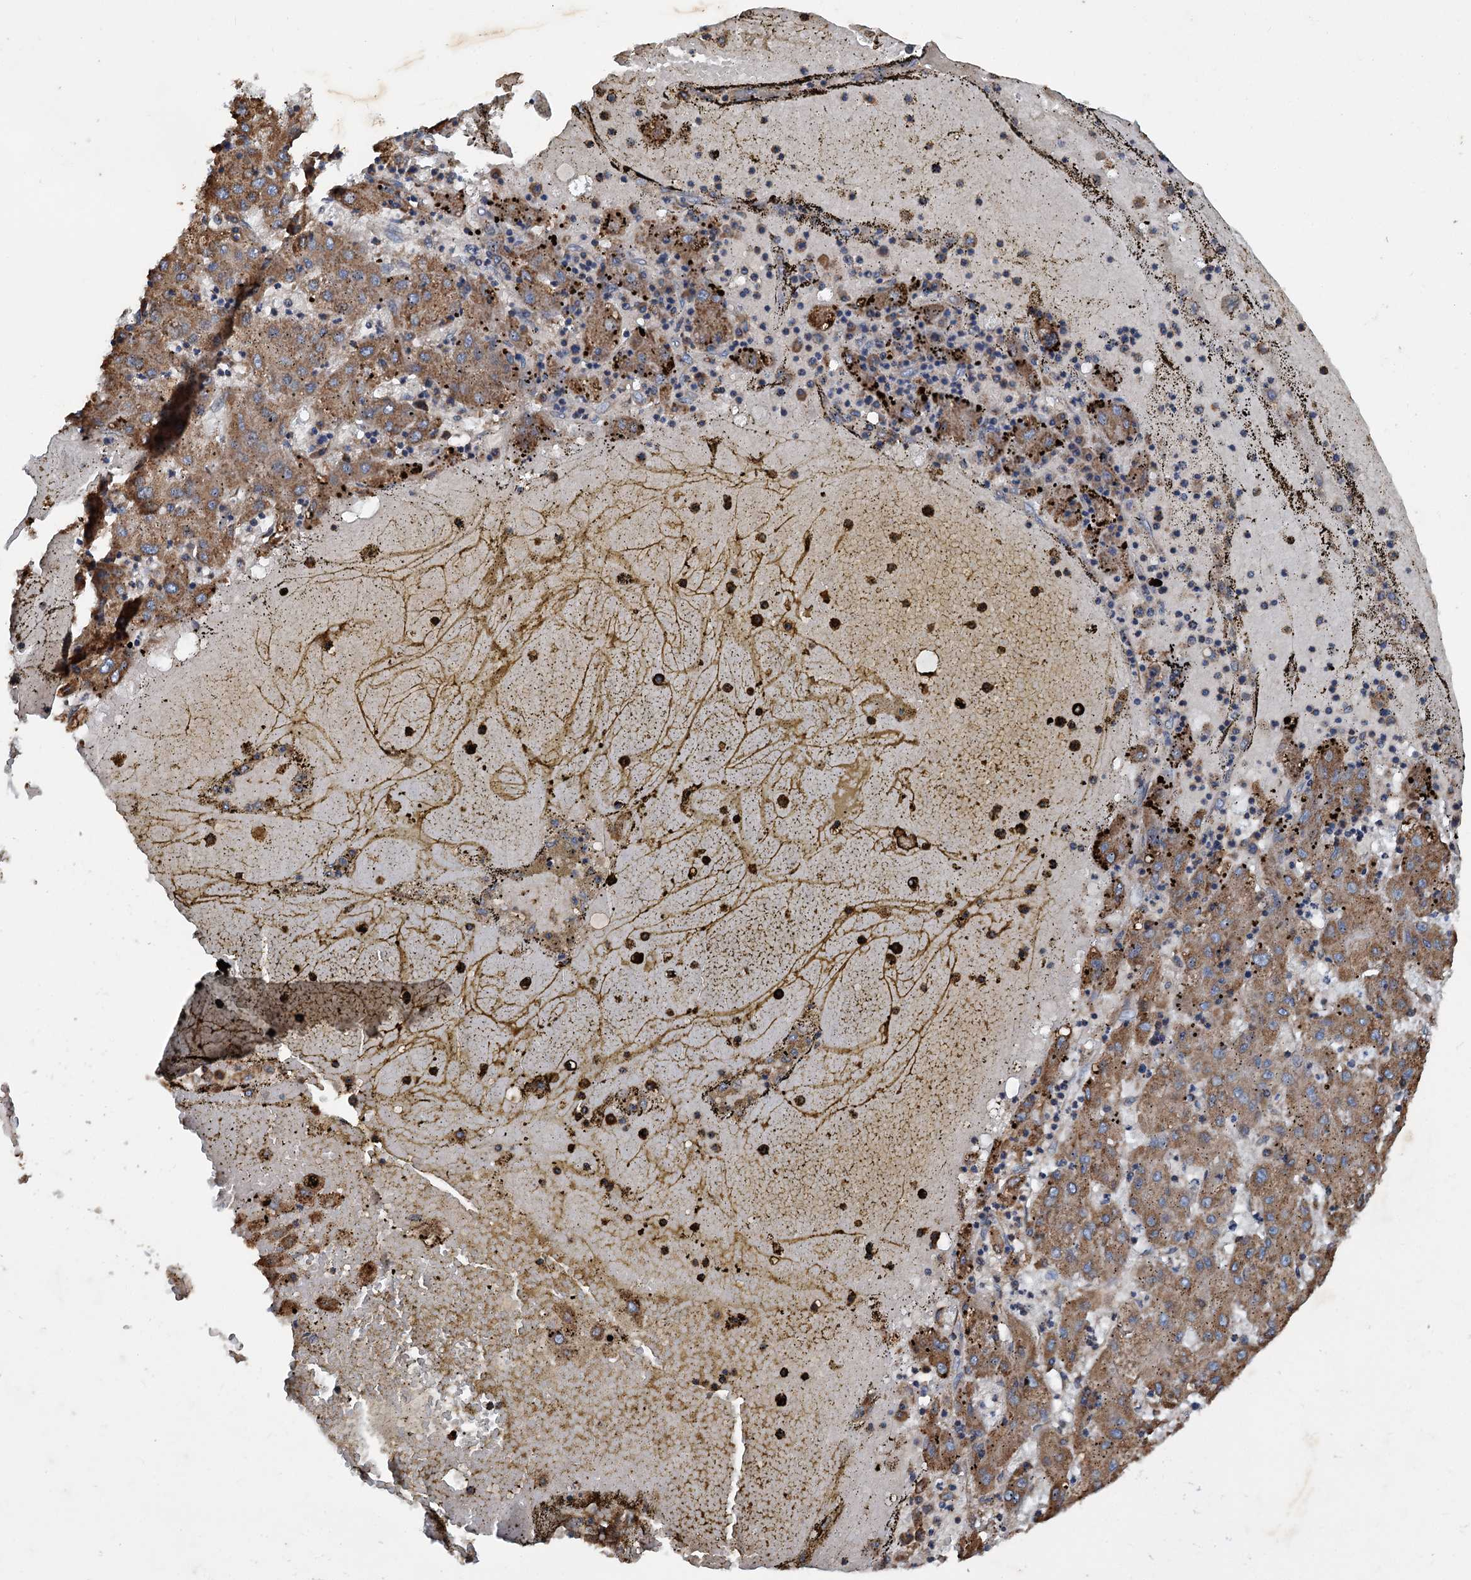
{"staining": {"intensity": "moderate", "quantity": ">75%", "location": "cytoplasmic/membranous"}, "tissue": "liver cancer", "cell_type": "Tumor cells", "image_type": "cancer", "snomed": [{"axis": "morphology", "description": "Carcinoma, Hepatocellular, NOS"}, {"axis": "topography", "description": "Liver"}], "caption": "Immunohistochemistry (DAB) staining of human liver hepatocellular carcinoma reveals moderate cytoplasmic/membranous protein expression in approximately >75% of tumor cells.", "gene": "LINS1", "patient": {"sex": "male", "age": 72}}